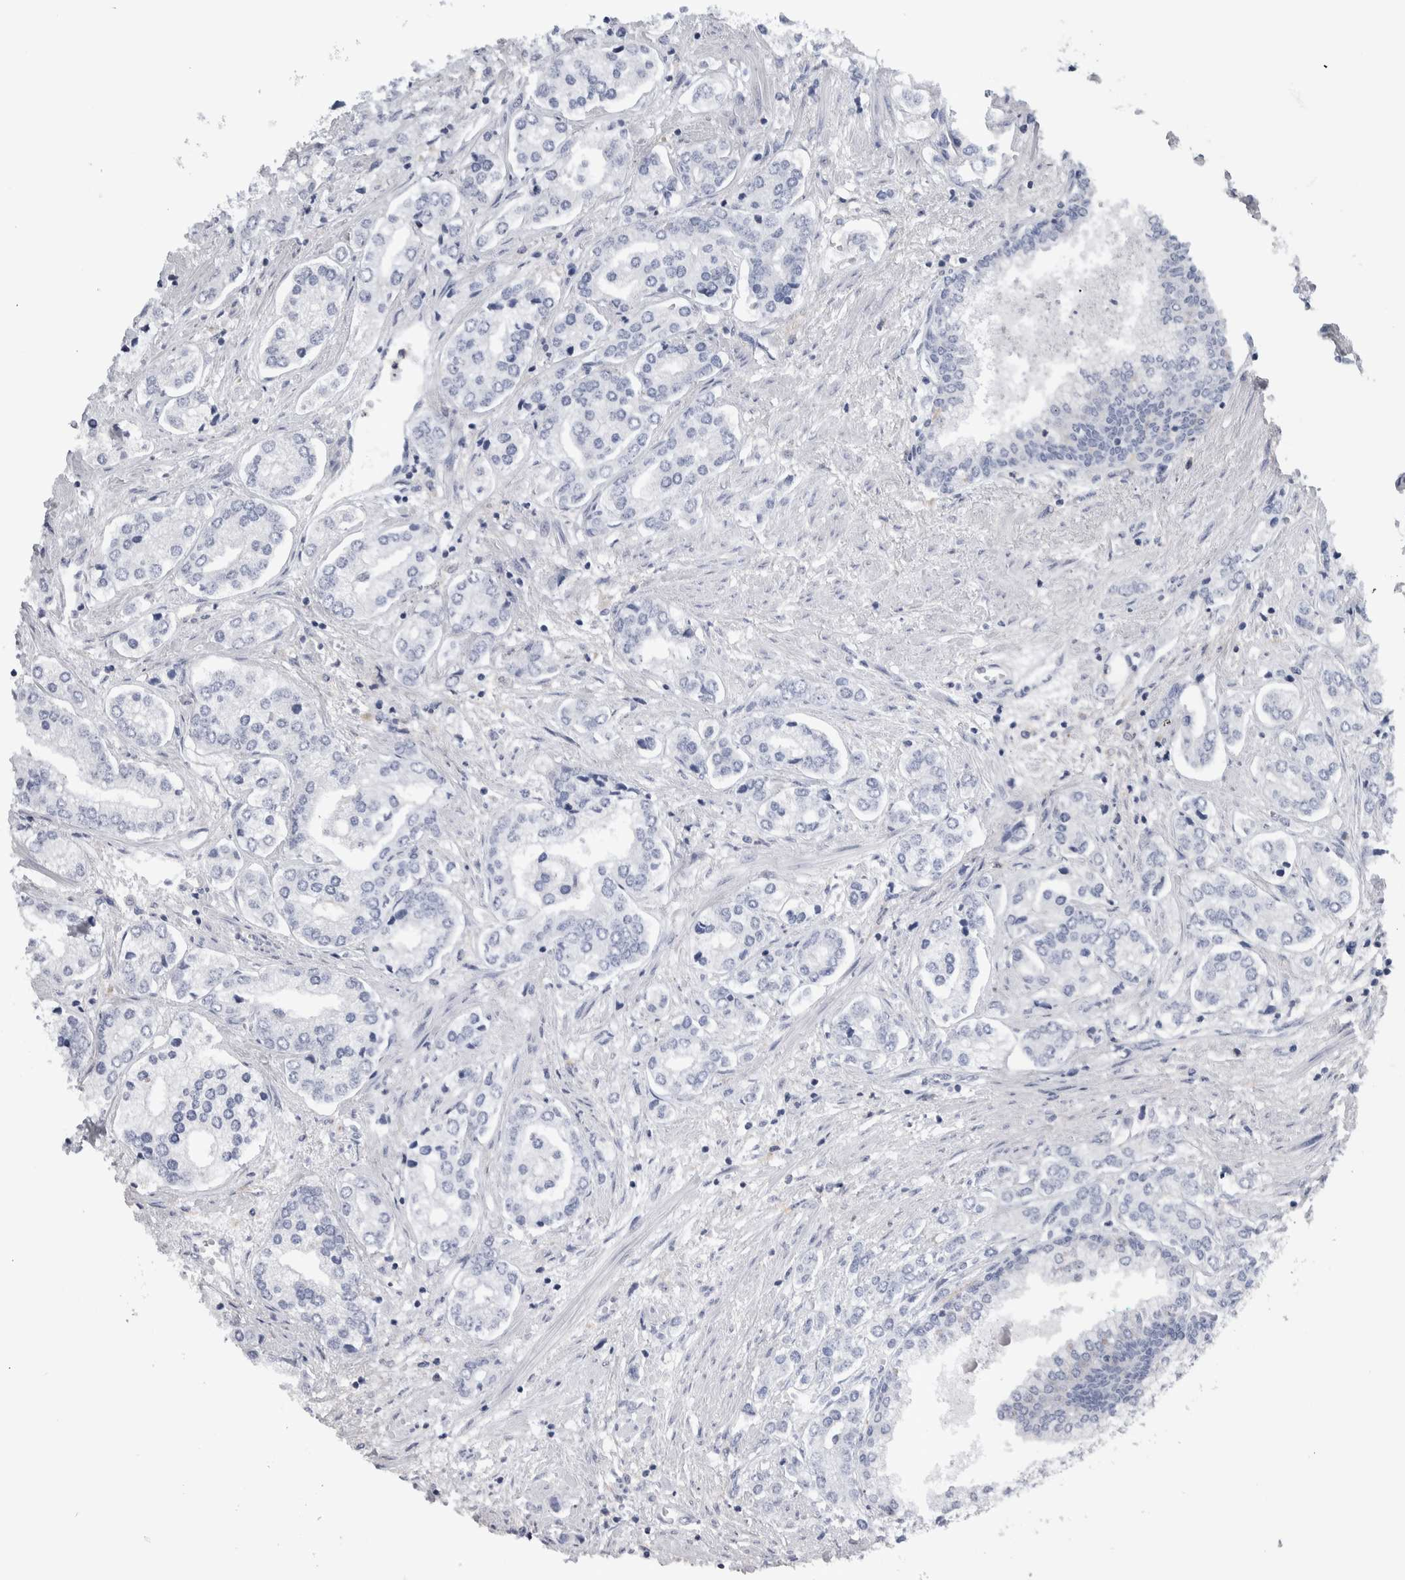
{"staining": {"intensity": "negative", "quantity": "none", "location": "none"}, "tissue": "prostate cancer", "cell_type": "Tumor cells", "image_type": "cancer", "snomed": [{"axis": "morphology", "description": "Adenocarcinoma, High grade"}, {"axis": "topography", "description": "Prostate"}], "caption": "An IHC micrograph of prostate cancer is shown. There is no staining in tumor cells of prostate cancer.", "gene": "SKAP2", "patient": {"sex": "male", "age": 66}}